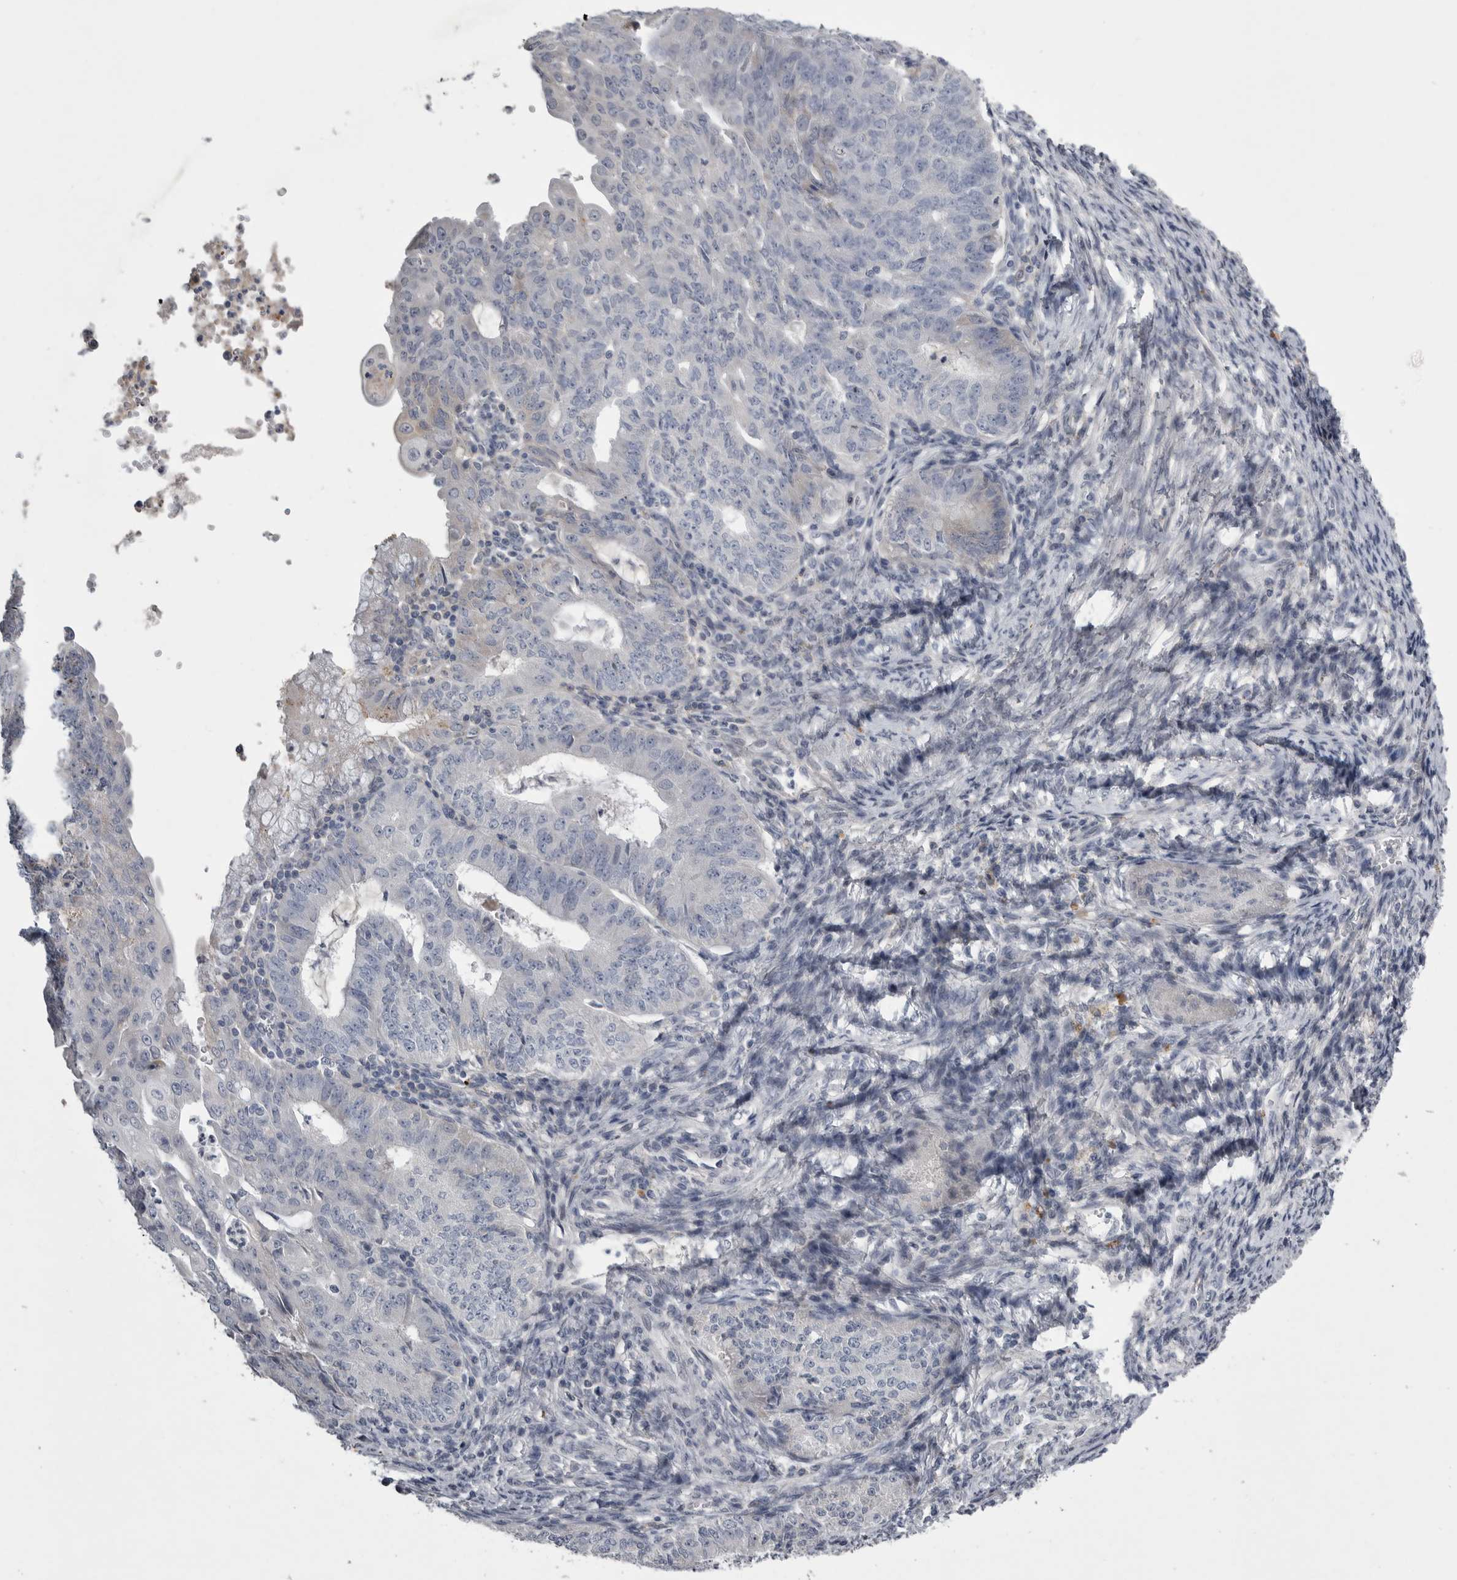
{"staining": {"intensity": "negative", "quantity": "none", "location": "none"}, "tissue": "endometrial cancer", "cell_type": "Tumor cells", "image_type": "cancer", "snomed": [{"axis": "morphology", "description": "Adenocarcinoma, NOS"}, {"axis": "topography", "description": "Endometrium"}], "caption": "Tumor cells show no significant protein expression in endometrial adenocarcinoma.", "gene": "CRP", "patient": {"sex": "female", "age": 32}}